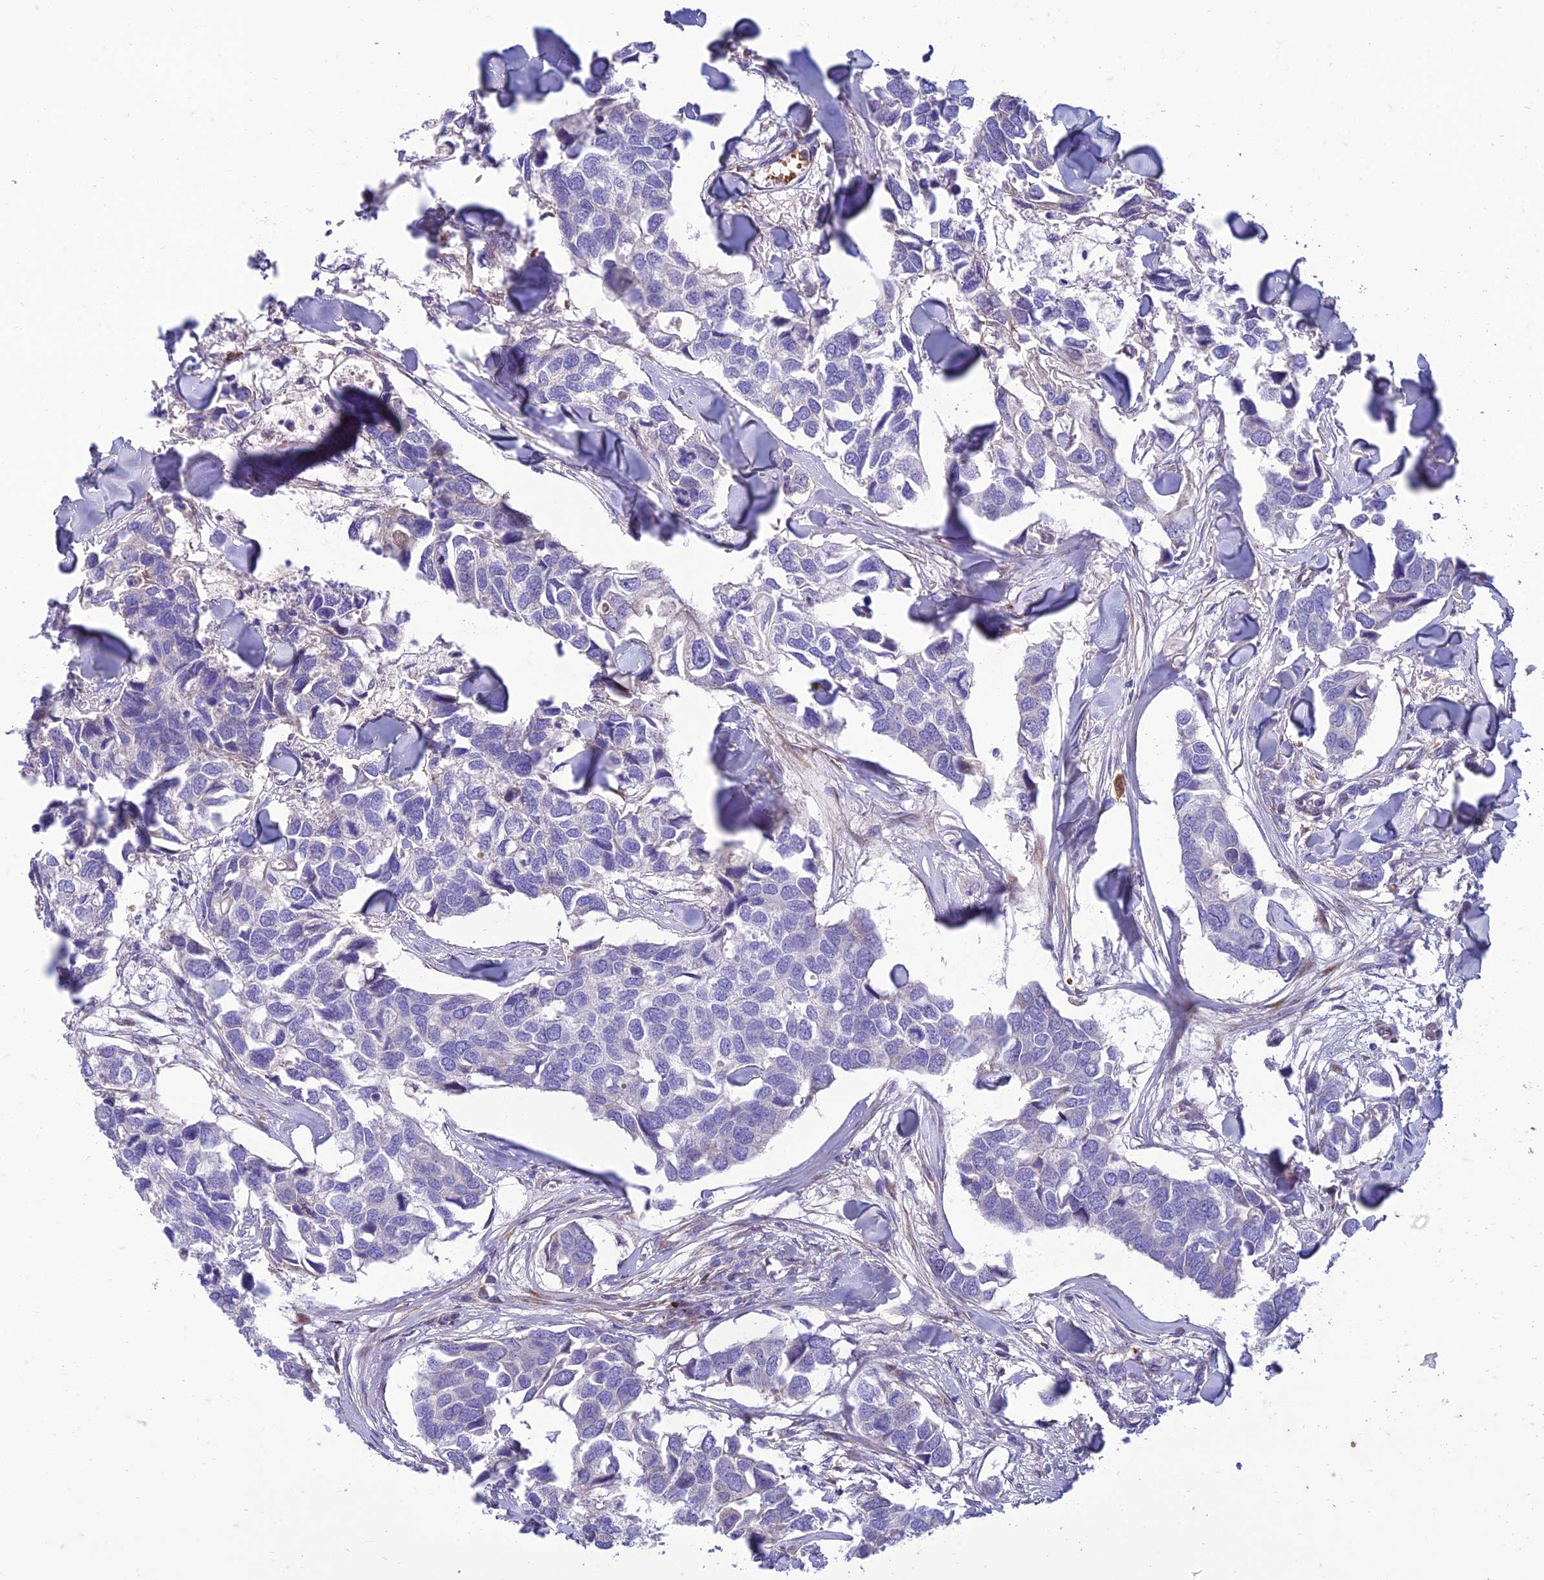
{"staining": {"intensity": "negative", "quantity": "none", "location": "none"}, "tissue": "breast cancer", "cell_type": "Tumor cells", "image_type": "cancer", "snomed": [{"axis": "morphology", "description": "Duct carcinoma"}, {"axis": "topography", "description": "Breast"}], "caption": "Image shows no protein staining in tumor cells of breast infiltrating ductal carcinoma tissue.", "gene": "SEL1L3", "patient": {"sex": "female", "age": 83}}